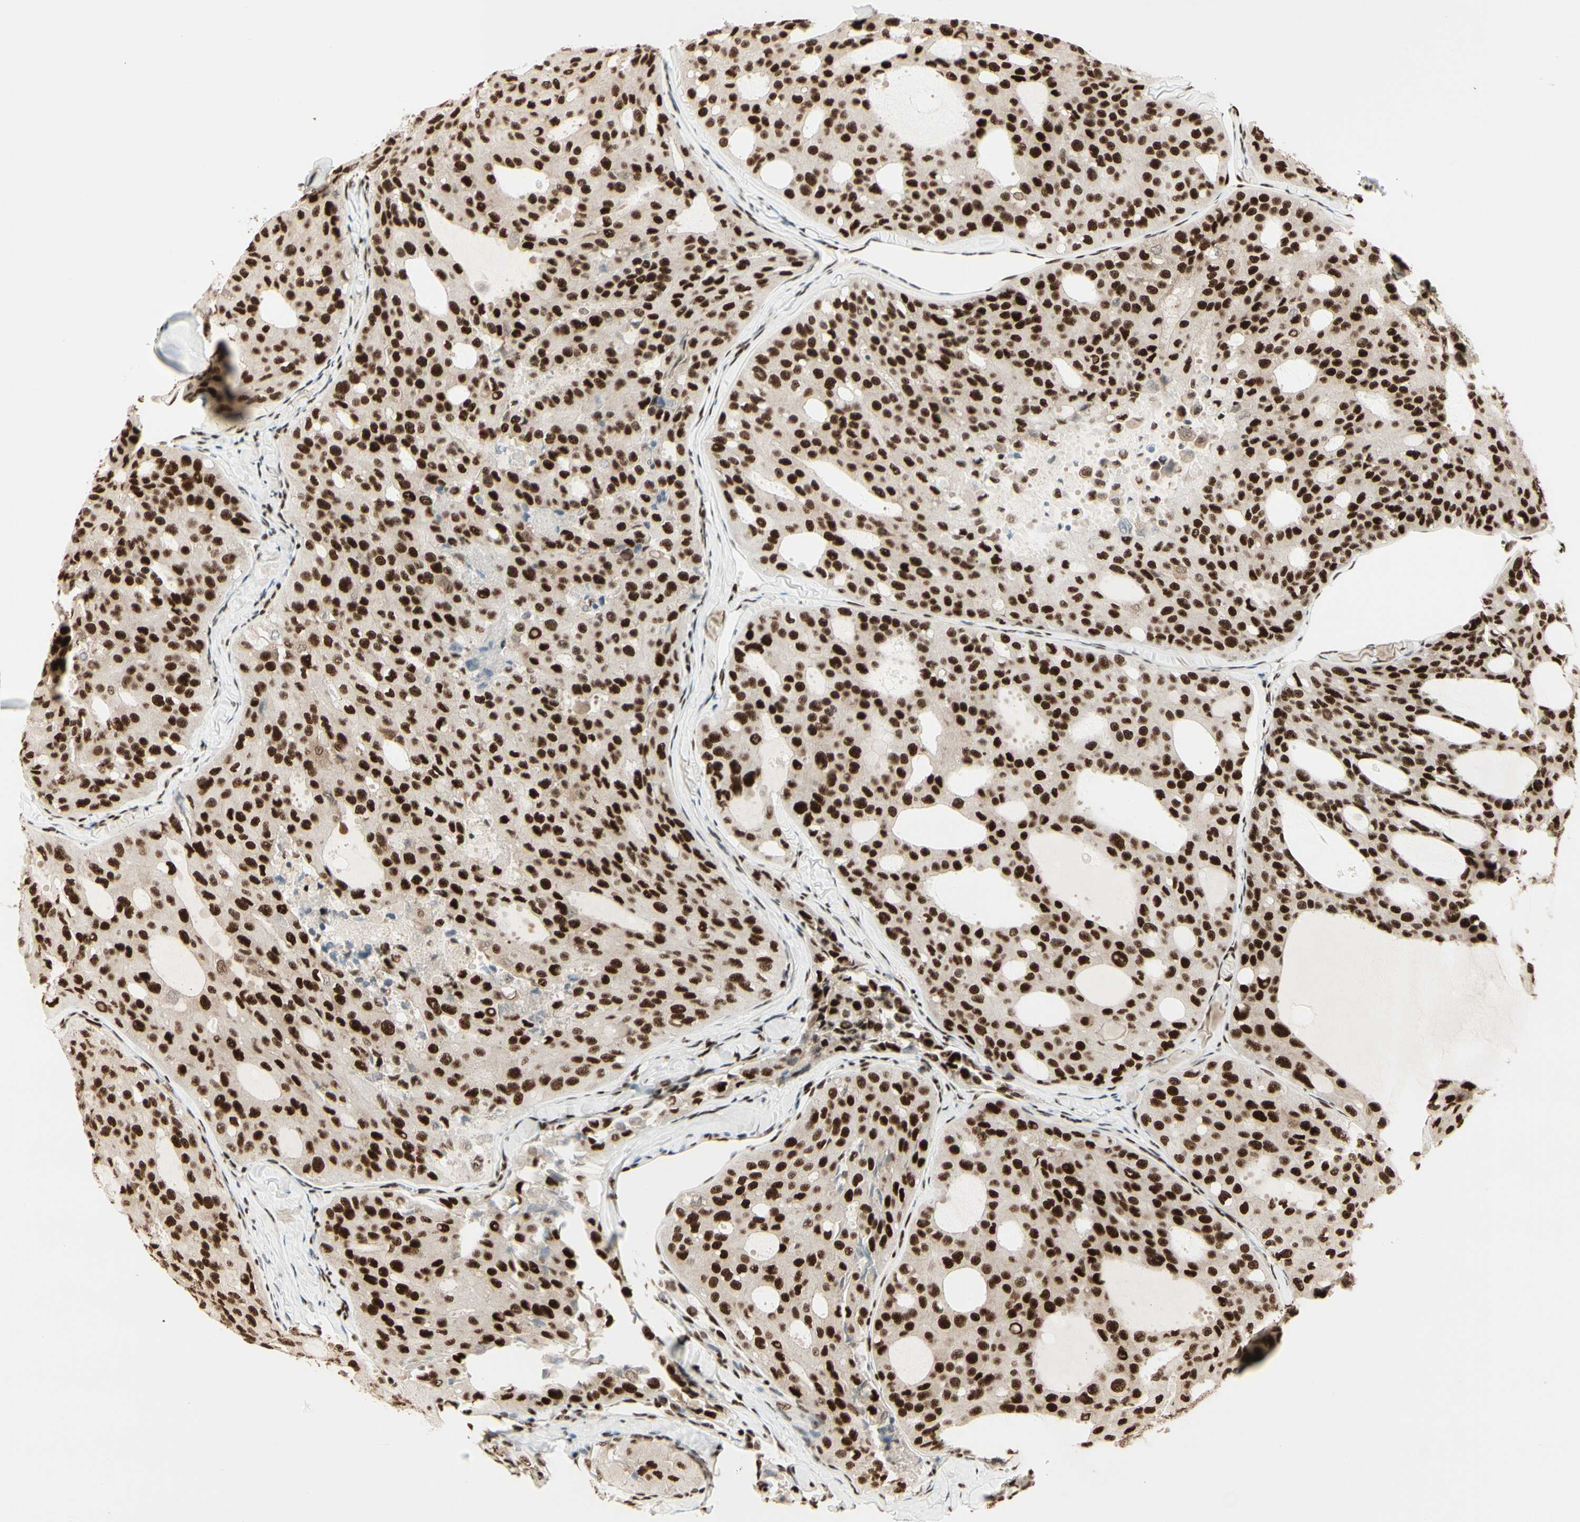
{"staining": {"intensity": "strong", "quantity": ">75%", "location": "nuclear"}, "tissue": "thyroid cancer", "cell_type": "Tumor cells", "image_type": "cancer", "snomed": [{"axis": "morphology", "description": "Follicular adenoma carcinoma, NOS"}, {"axis": "topography", "description": "Thyroid gland"}], "caption": "Protein expression analysis of human follicular adenoma carcinoma (thyroid) reveals strong nuclear expression in approximately >75% of tumor cells.", "gene": "HEXIM1", "patient": {"sex": "male", "age": 75}}